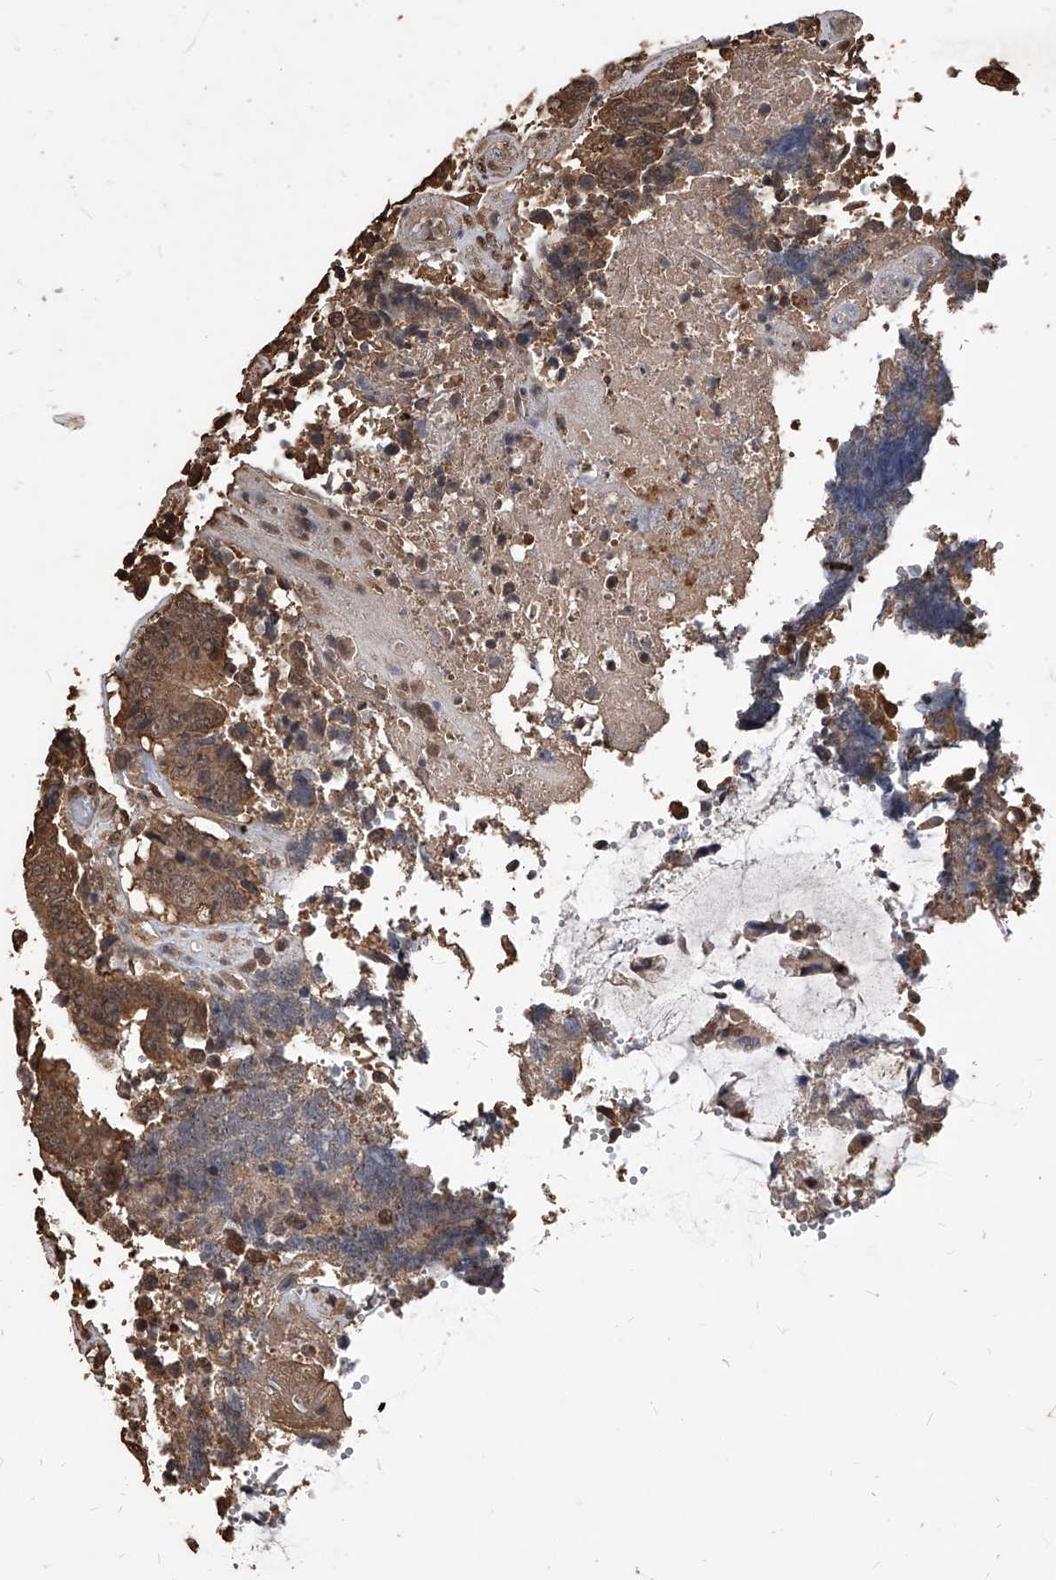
{"staining": {"intensity": "moderate", "quantity": ">75%", "location": "cytoplasmic/membranous,nuclear"}, "tissue": "colorectal cancer", "cell_type": "Tumor cells", "image_type": "cancer", "snomed": [{"axis": "morphology", "description": "Adenocarcinoma, NOS"}, {"axis": "topography", "description": "Rectum"}], "caption": "Protein analysis of colorectal cancer tissue exhibits moderate cytoplasmic/membranous and nuclear positivity in approximately >75% of tumor cells.", "gene": "FBXL4", "patient": {"sex": "male", "age": 72}}